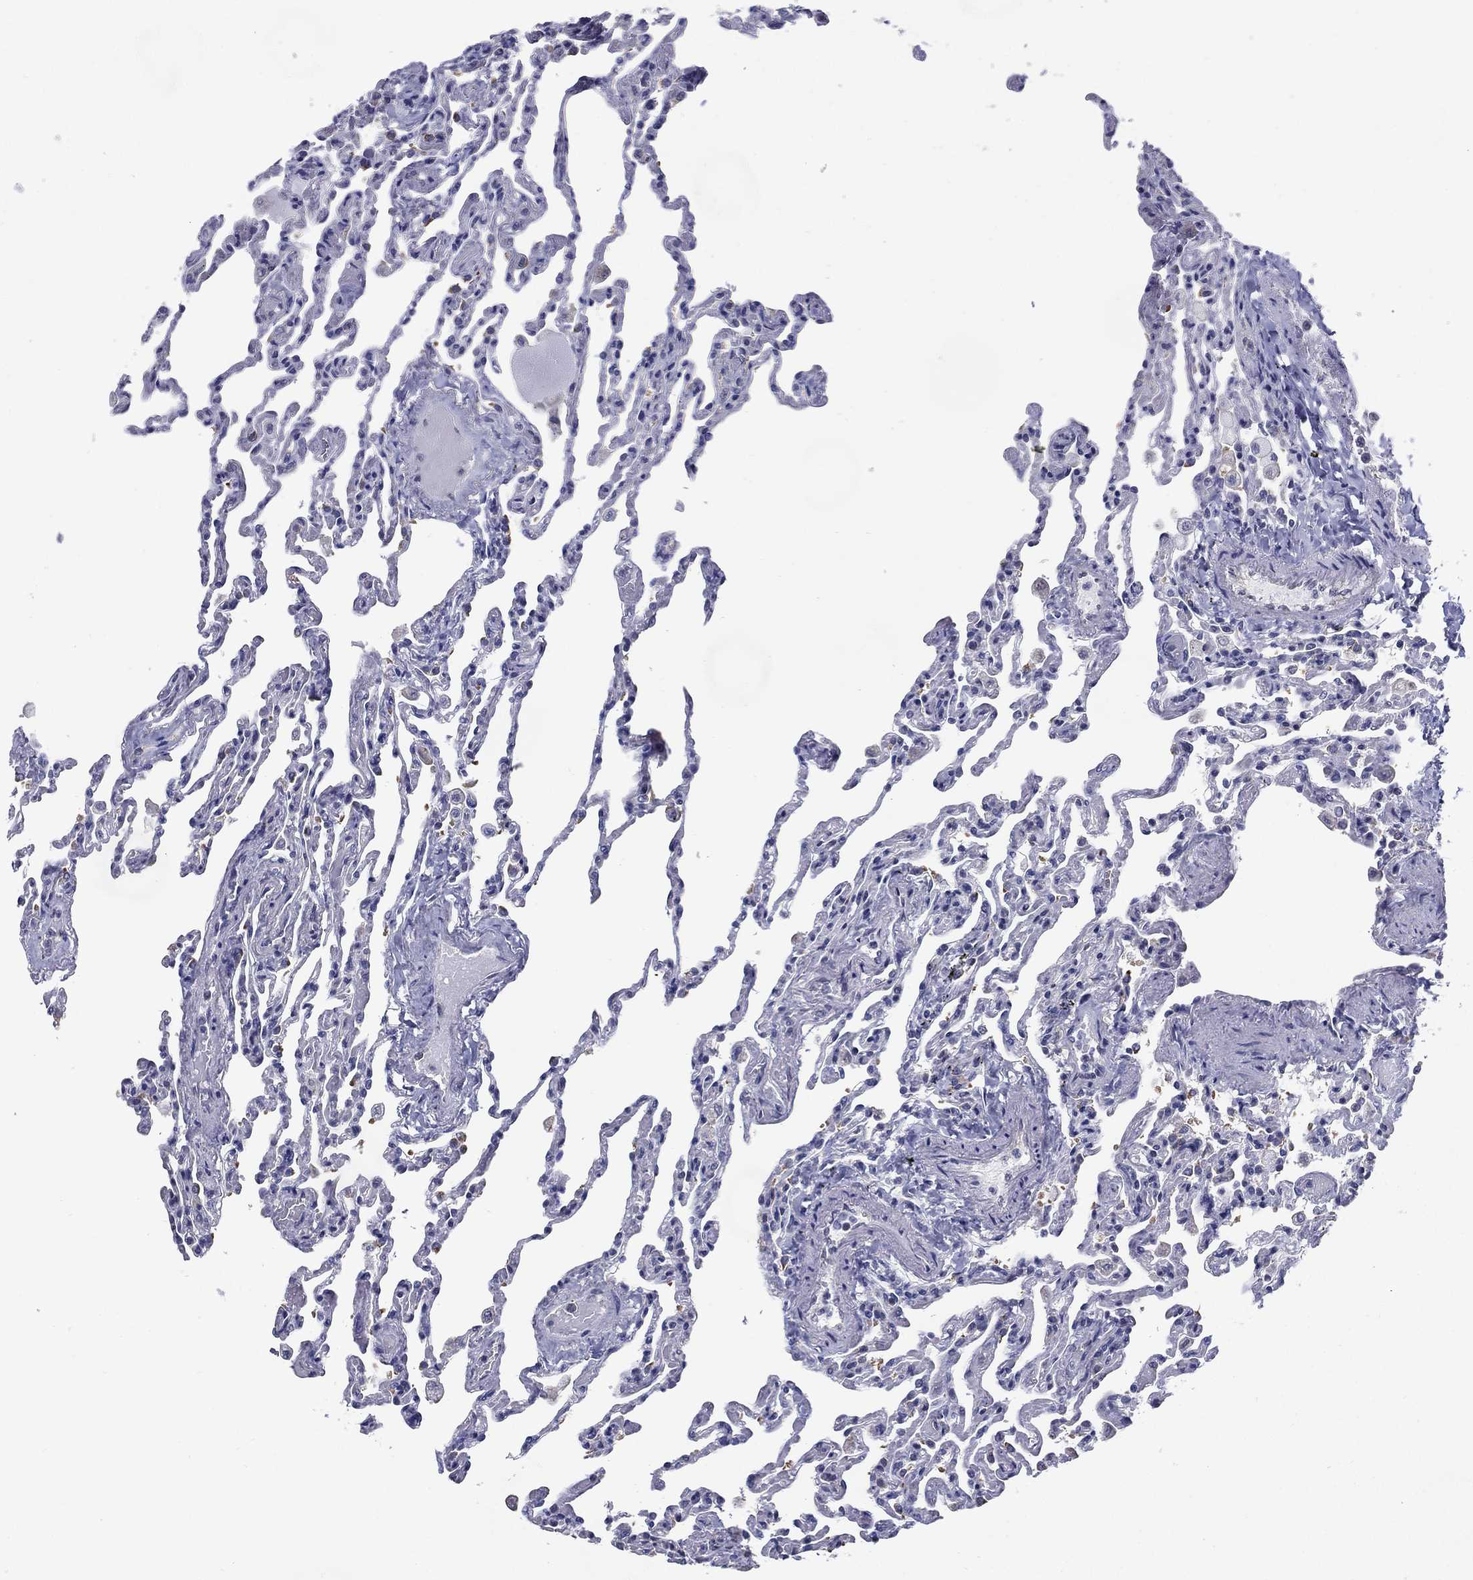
{"staining": {"intensity": "negative", "quantity": "none", "location": "none"}, "tissue": "lung", "cell_type": "Alveolar cells", "image_type": "normal", "snomed": [{"axis": "morphology", "description": "Normal tissue, NOS"}, {"axis": "topography", "description": "Lung"}], "caption": "Immunohistochemistry (IHC) image of normal lung: human lung stained with DAB reveals no significant protein expression in alveolar cells.", "gene": "C19orf18", "patient": {"sex": "female", "age": 43}}